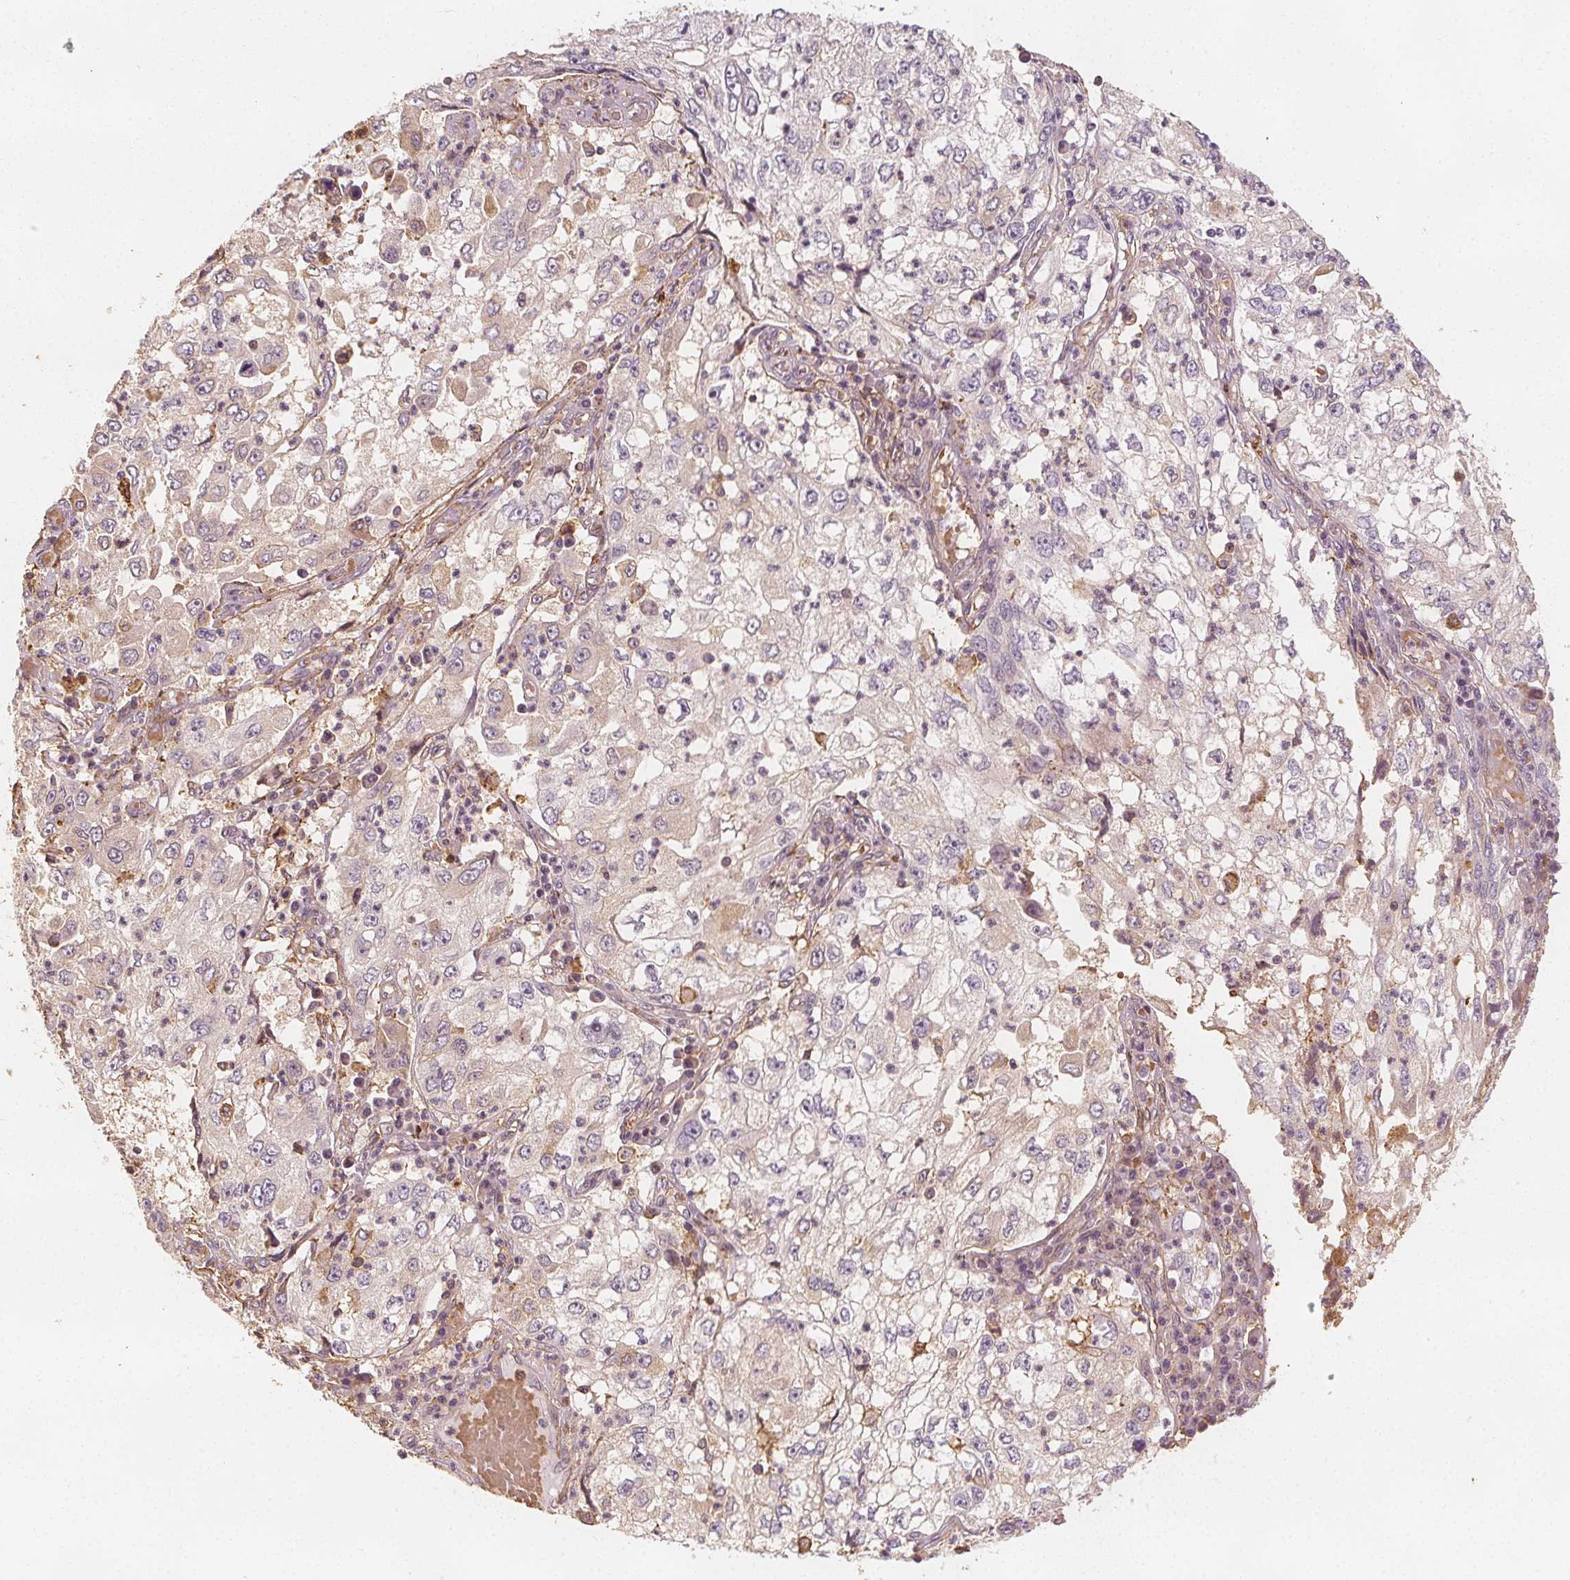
{"staining": {"intensity": "negative", "quantity": "none", "location": "none"}, "tissue": "cervical cancer", "cell_type": "Tumor cells", "image_type": "cancer", "snomed": [{"axis": "morphology", "description": "Squamous cell carcinoma, NOS"}, {"axis": "topography", "description": "Cervix"}], "caption": "DAB immunohistochemical staining of human cervical cancer displays no significant expression in tumor cells.", "gene": "ARHGAP26", "patient": {"sex": "female", "age": 36}}